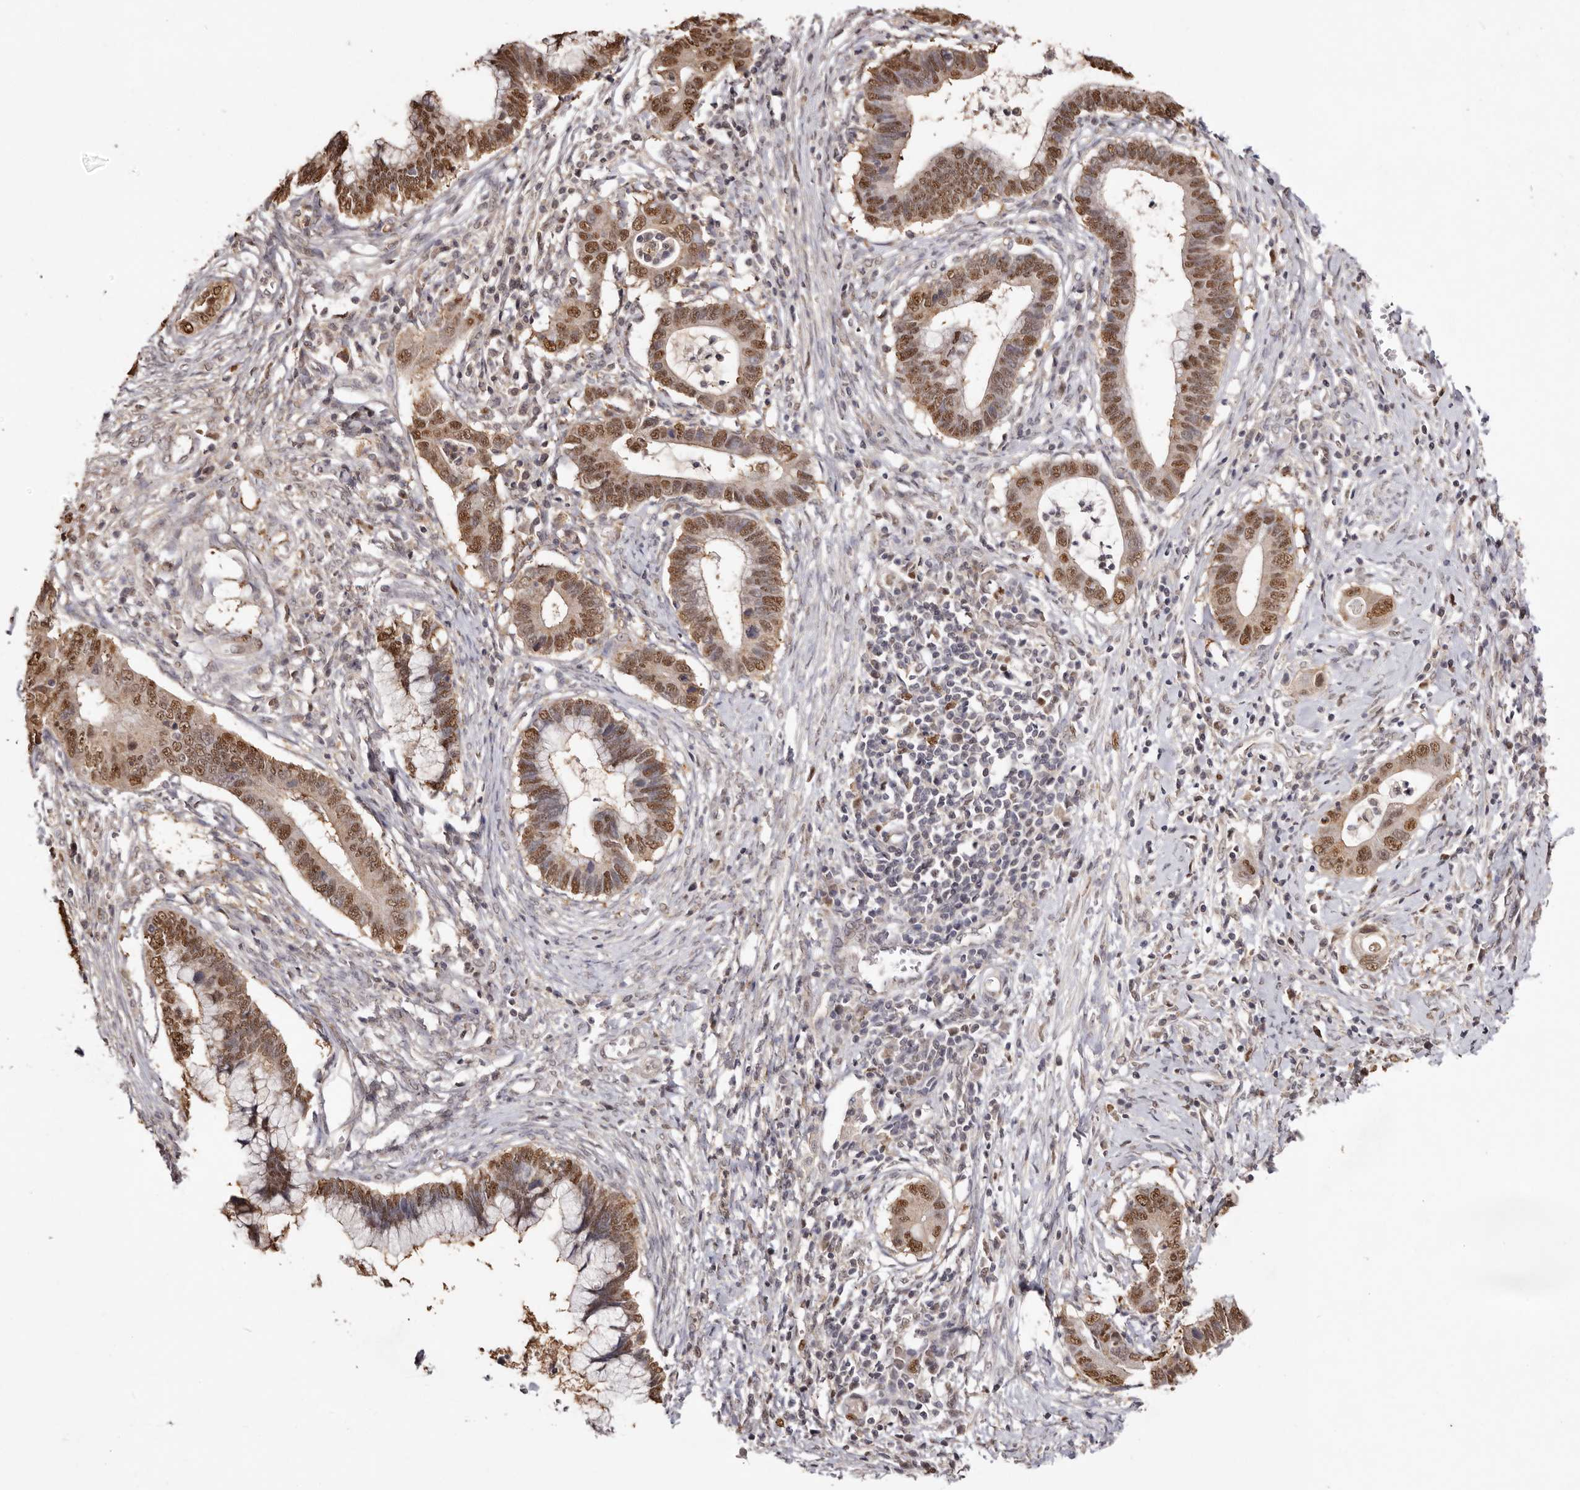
{"staining": {"intensity": "moderate", "quantity": ">75%", "location": "nuclear"}, "tissue": "cervical cancer", "cell_type": "Tumor cells", "image_type": "cancer", "snomed": [{"axis": "morphology", "description": "Adenocarcinoma, NOS"}, {"axis": "topography", "description": "Cervix"}], "caption": "Moderate nuclear staining for a protein is identified in approximately >75% of tumor cells of adenocarcinoma (cervical) using immunohistochemistry.", "gene": "NOTCH1", "patient": {"sex": "female", "age": 44}}